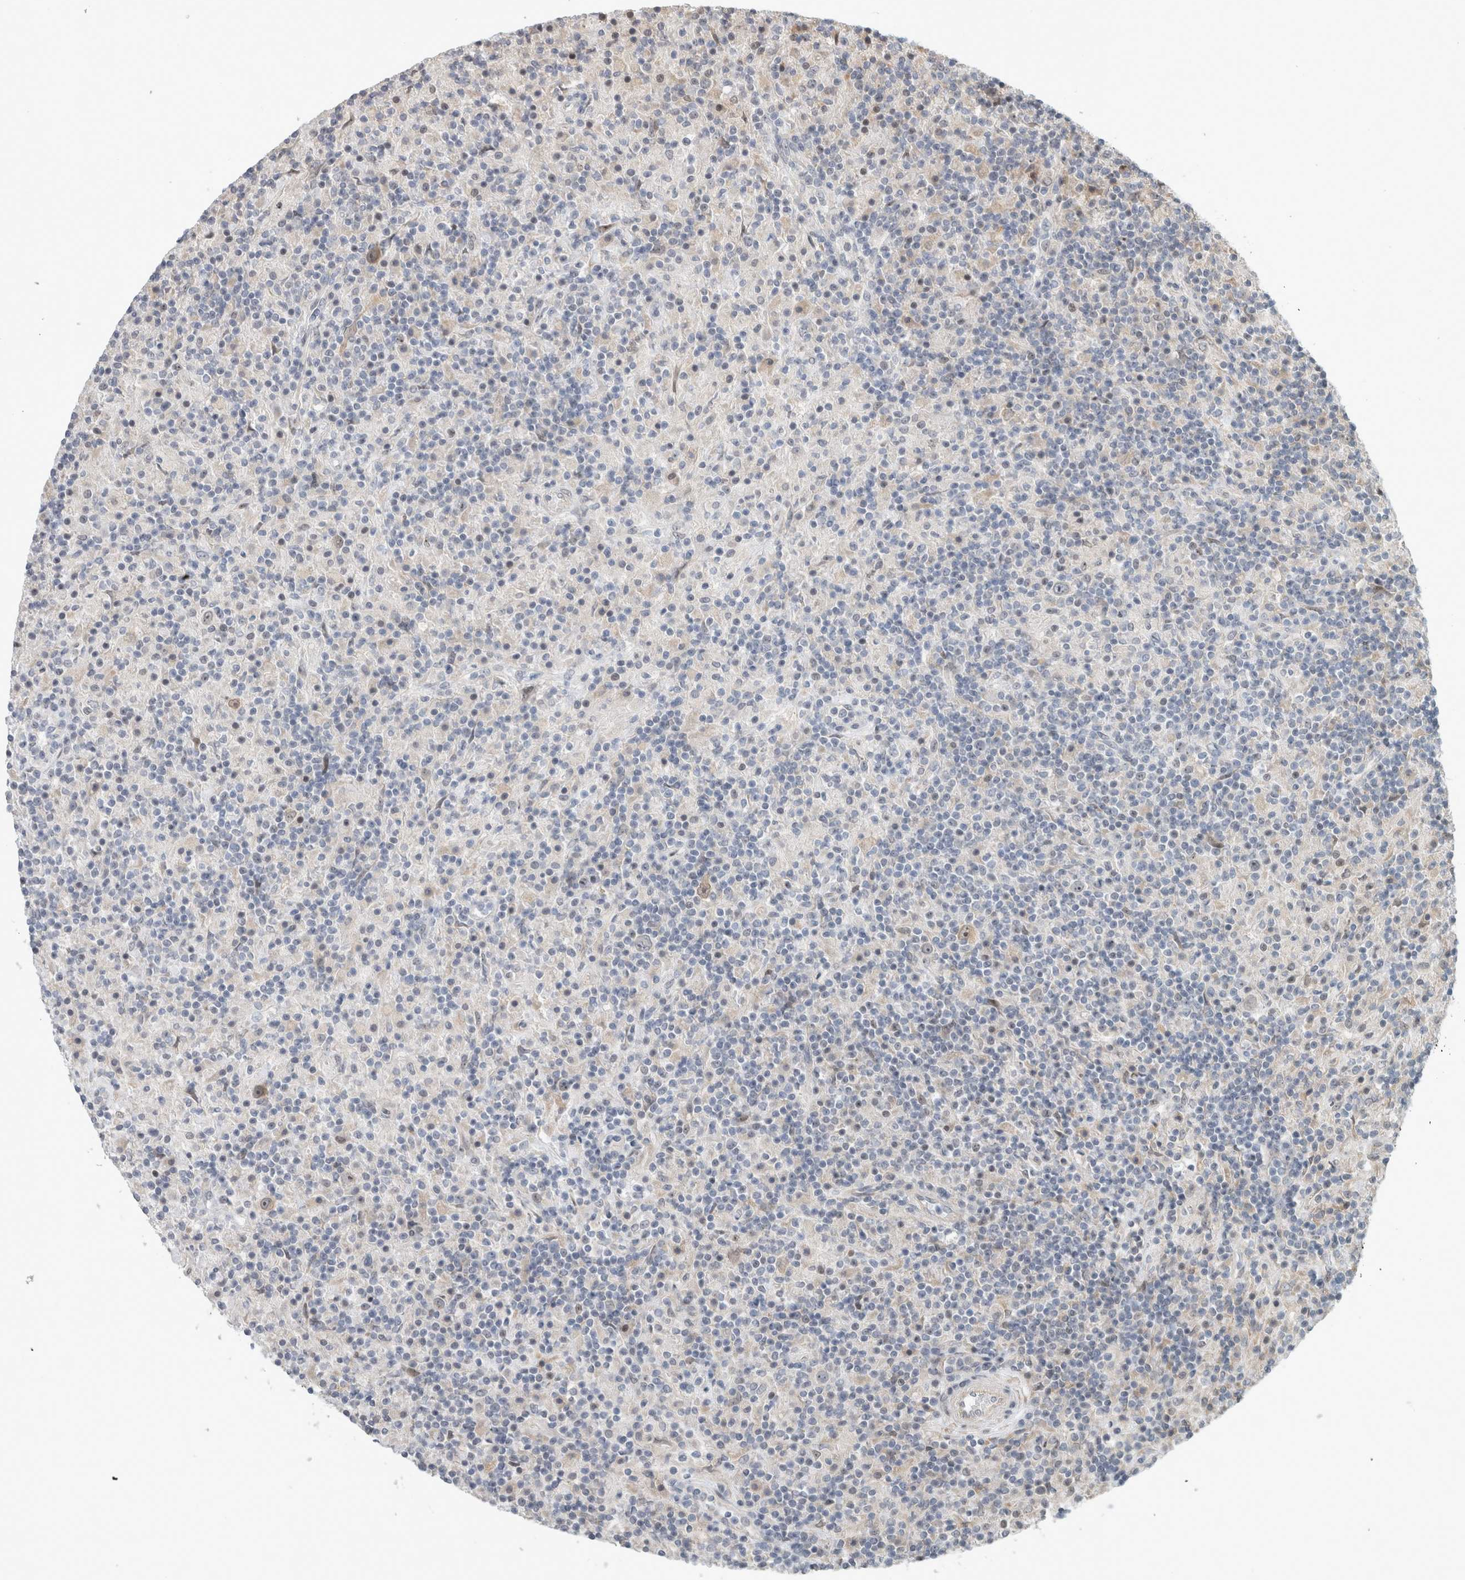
{"staining": {"intensity": "moderate", "quantity": "25%-75%", "location": "cytoplasmic/membranous,nuclear"}, "tissue": "lymphoma", "cell_type": "Tumor cells", "image_type": "cancer", "snomed": [{"axis": "morphology", "description": "Hodgkin's disease, NOS"}, {"axis": "topography", "description": "Lymph node"}], "caption": "Protein expression analysis of lymphoma demonstrates moderate cytoplasmic/membranous and nuclear expression in about 25%-75% of tumor cells. Using DAB (brown) and hematoxylin (blue) stains, captured at high magnification using brightfield microscopy.", "gene": "NAB2", "patient": {"sex": "male", "age": 70}}